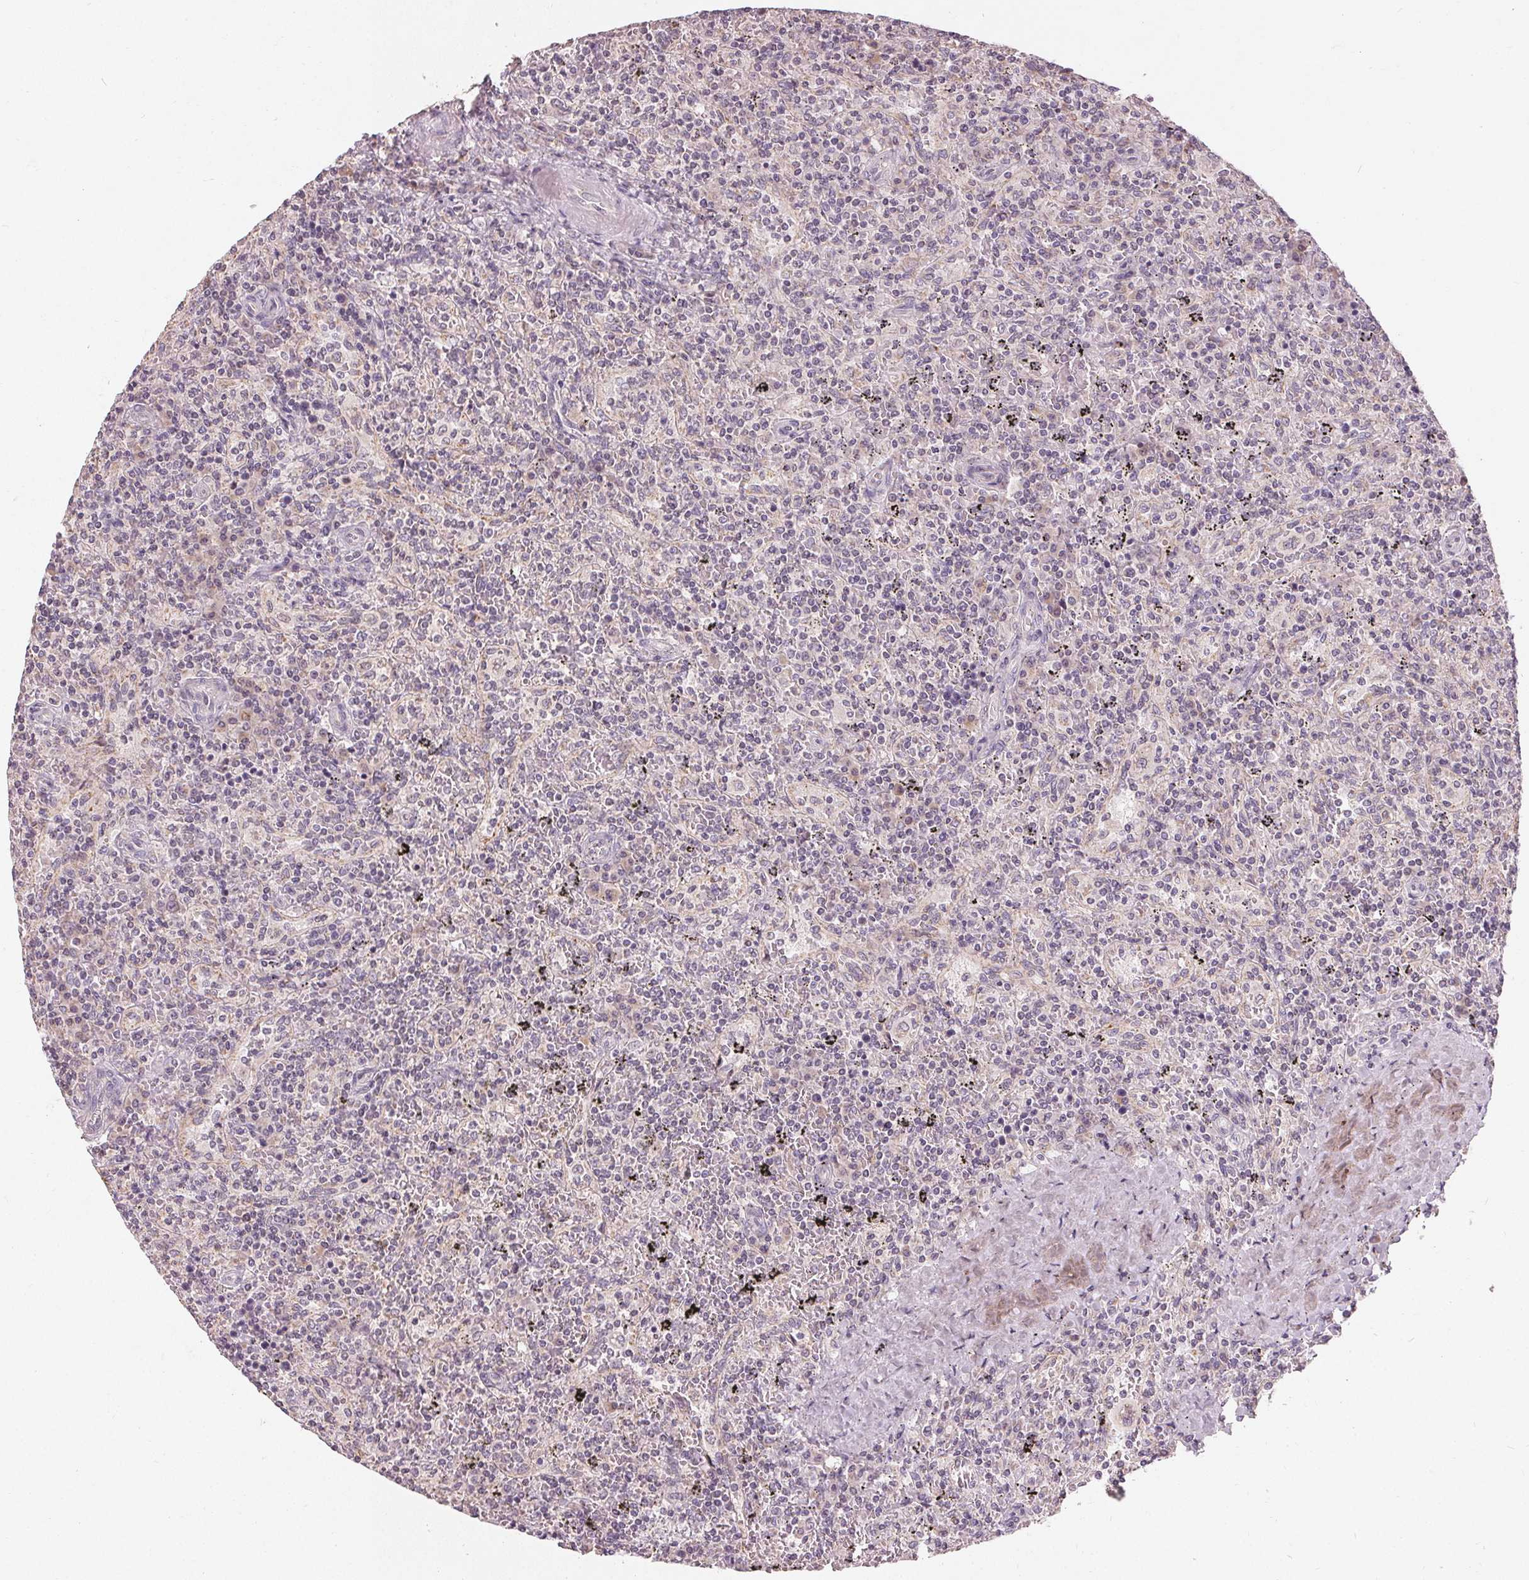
{"staining": {"intensity": "negative", "quantity": "none", "location": "none"}, "tissue": "lymphoma", "cell_type": "Tumor cells", "image_type": "cancer", "snomed": [{"axis": "morphology", "description": "Malignant lymphoma, non-Hodgkin's type, Low grade"}, {"axis": "topography", "description": "Spleen"}], "caption": "High power microscopy photomicrograph of an IHC image of malignant lymphoma, non-Hodgkin's type (low-grade), revealing no significant expression in tumor cells. Nuclei are stained in blue.", "gene": "TRIM60", "patient": {"sex": "male", "age": 62}}